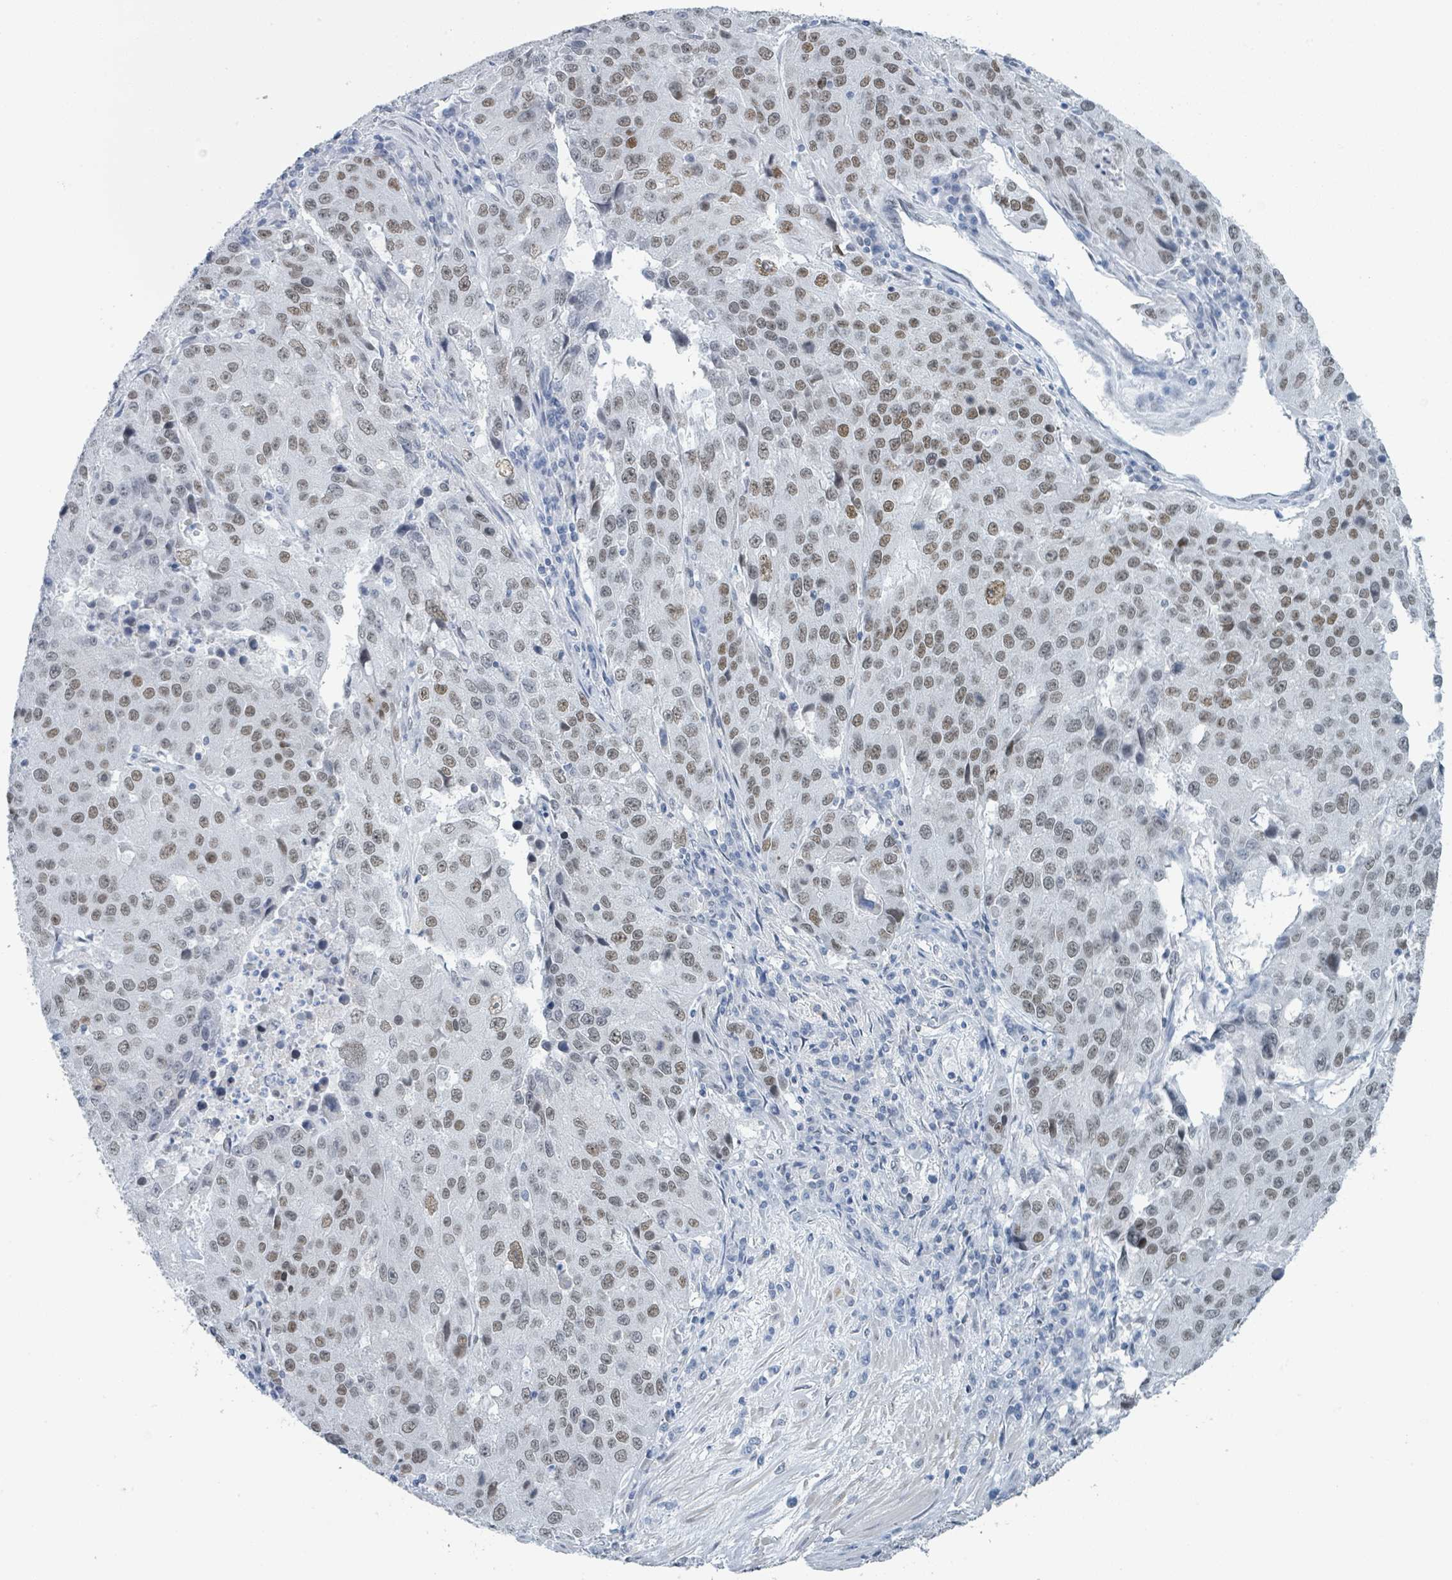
{"staining": {"intensity": "moderate", "quantity": ">75%", "location": "nuclear"}, "tissue": "stomach cancer", "cell_type": "Tumor cells", "image_type": "cancer", "snomed": [{"axis": "morphology", "description": "Adenocarcinoma, NOS"}, {"axis": "topography", "description": "Stomach"}], "caption": "Human adenocarcinoma (stomach) stained with a protein marker exhibits moderate staining in tumor cells.", "gene": "EHMT2", "patient": {"sex": "male", "age": 71}}